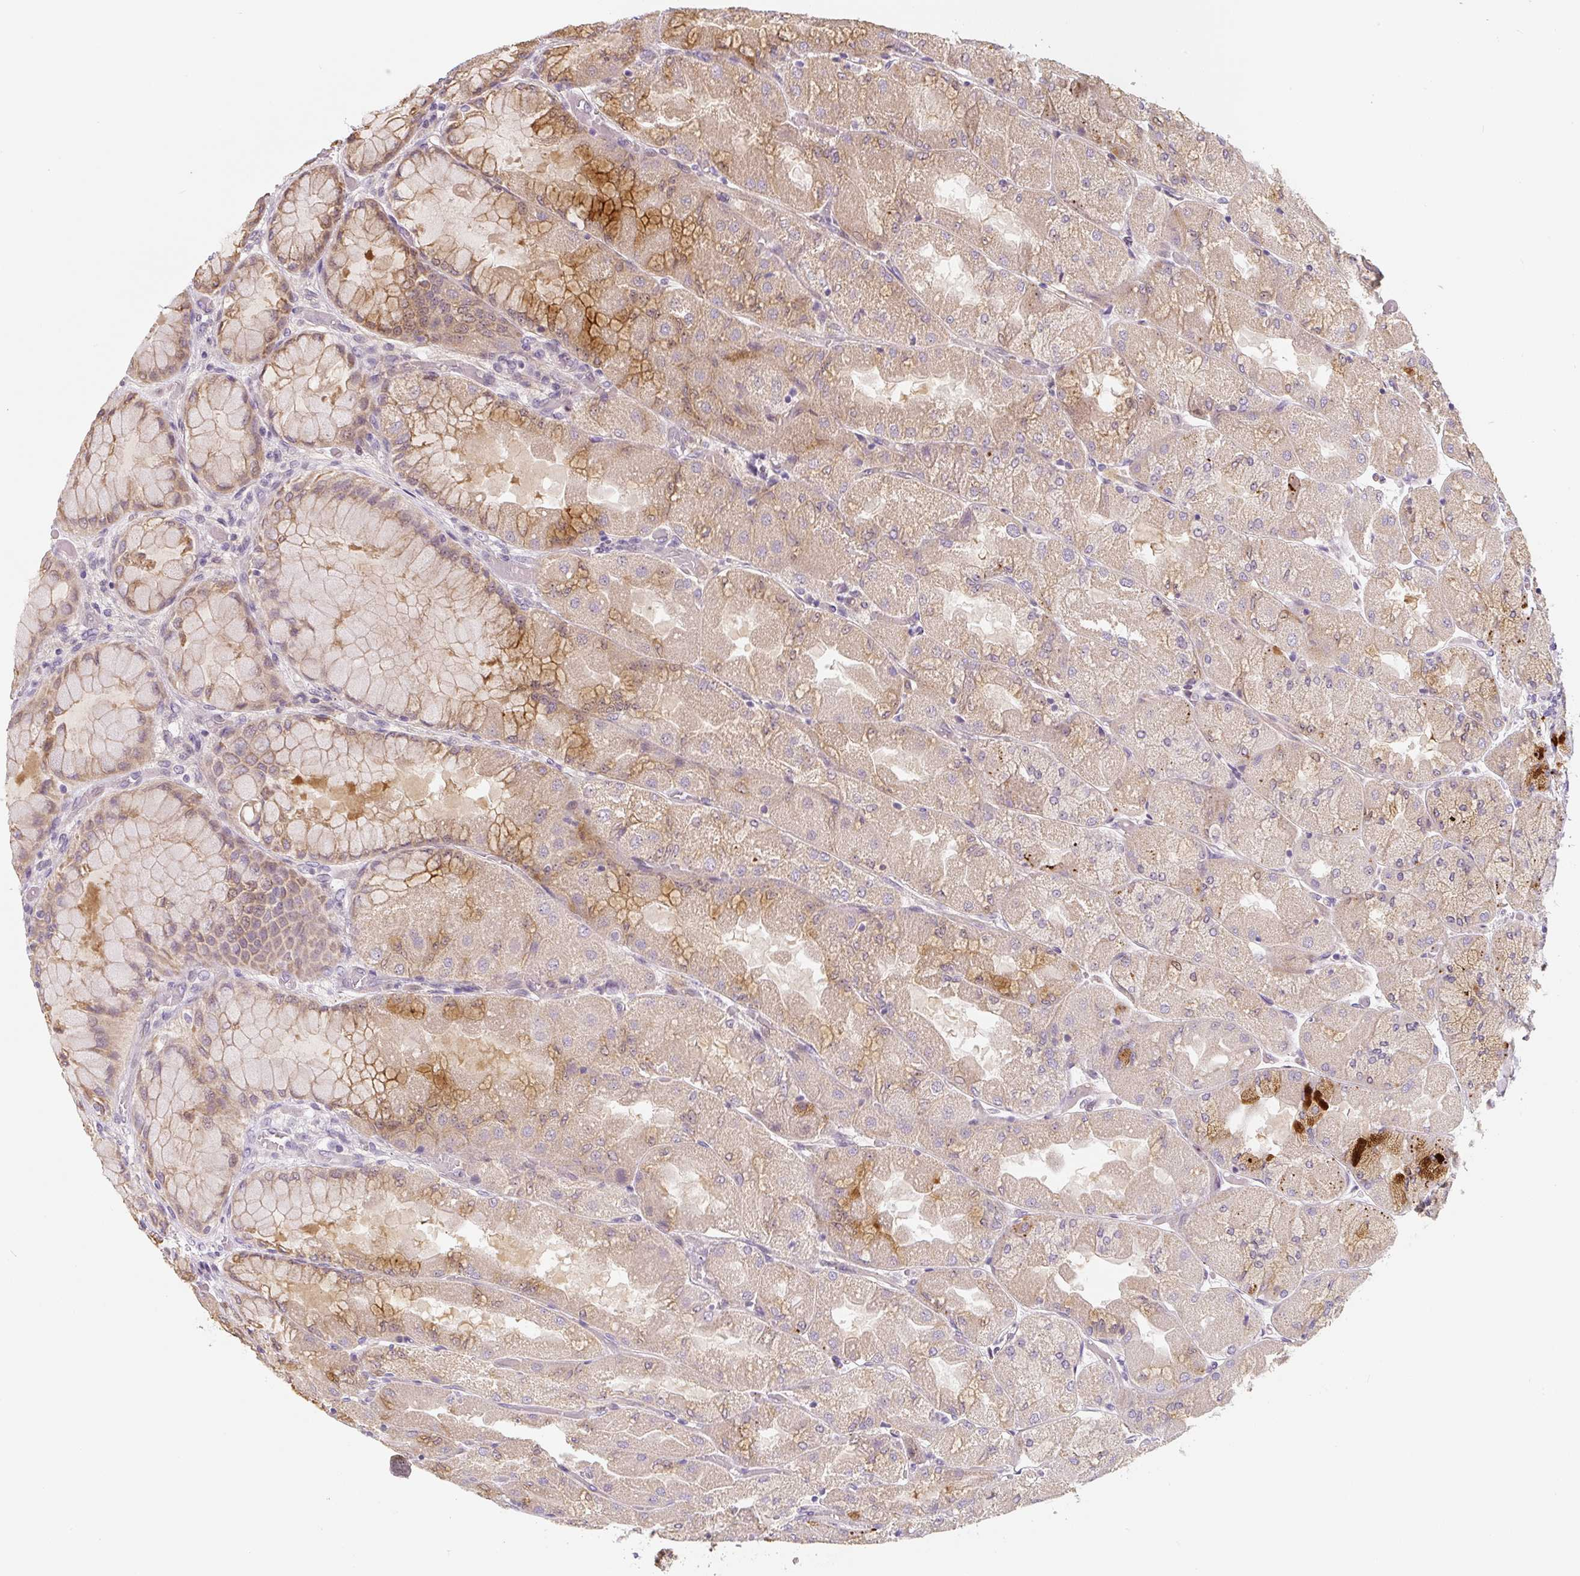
{"staining": {"intensity": "strong", "quantity": "25%-75%", "location": "cytoplasmic/membranous"}, "tissue": "stomach", "cell_type": "Glandular cells", "image_type": "normal", "snomed": [{"axis": "morphology", "description": "Normal tissue, NOS"}, {"axis": "topography", "description": "Stomach"}], "caption": "Protein analysis of normal stomach exhibits strong cytoplasmic/membranous staining in approximately 25%-75% of glandular cells. (Brightfield microscopy of DAB IHC at high magnification).", "gene": "PWWP3B", "patient": {"sex": "female", "age": 61}}